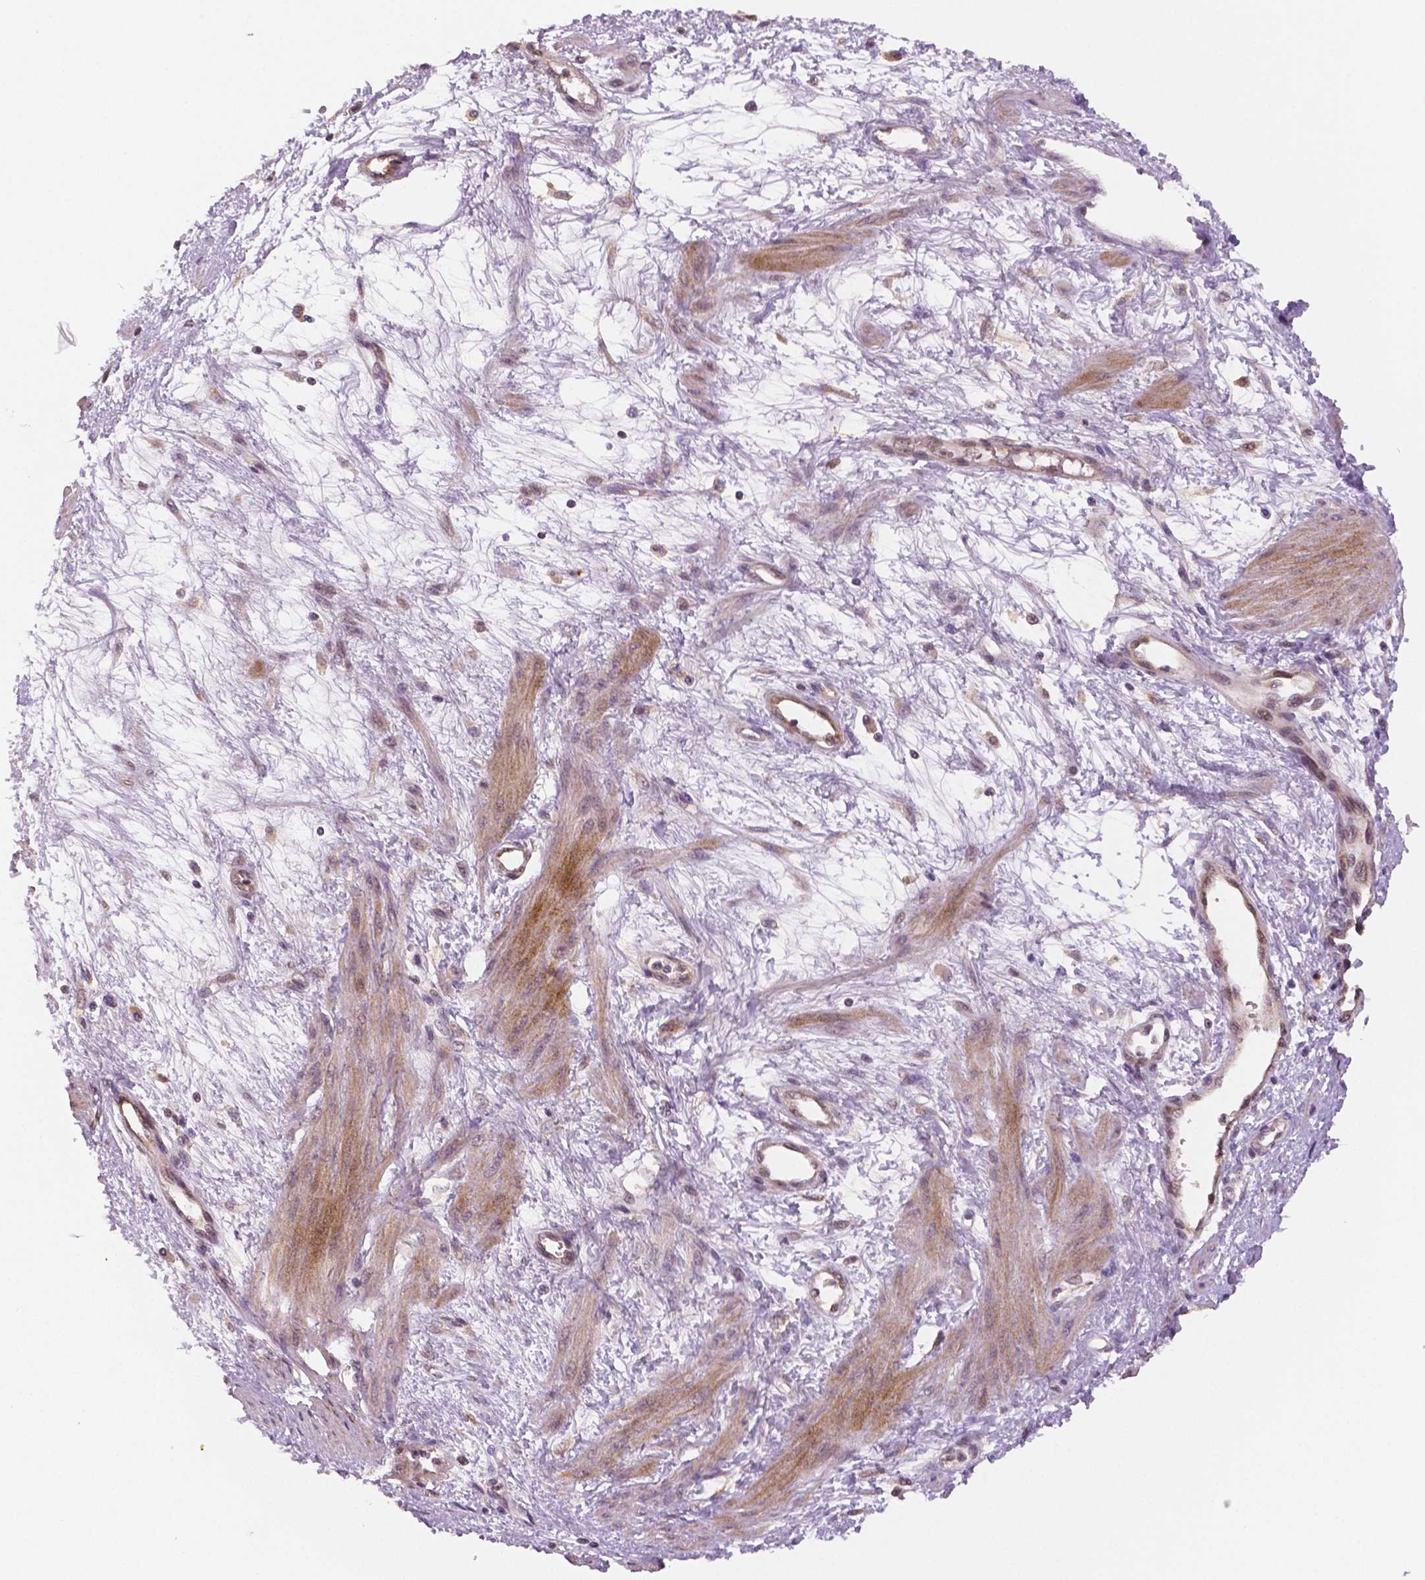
{"staining": {"intensity": "moderate", "quantity": "25%-75%", "location": "cytoplasmic/membranous"}, "tissue": "smooth muscle", "cell_type": "Smooth muscle cells", "image_type": "normal", "snomed": [{"axis": "morphology", "description": "Normal tissue, NOS"}, {"axis": "topography", "description": "Smooth muscle"}, {"axis": "topography", "description": "Uterus"}], "caption": "Benign smooth muscle reveals moderate cytoplasmic/membranous expression in approximately 25%-75% of smooth muscle cells.", "gene": "STAT3", "patient": {"sex": "female", "age": 39}}